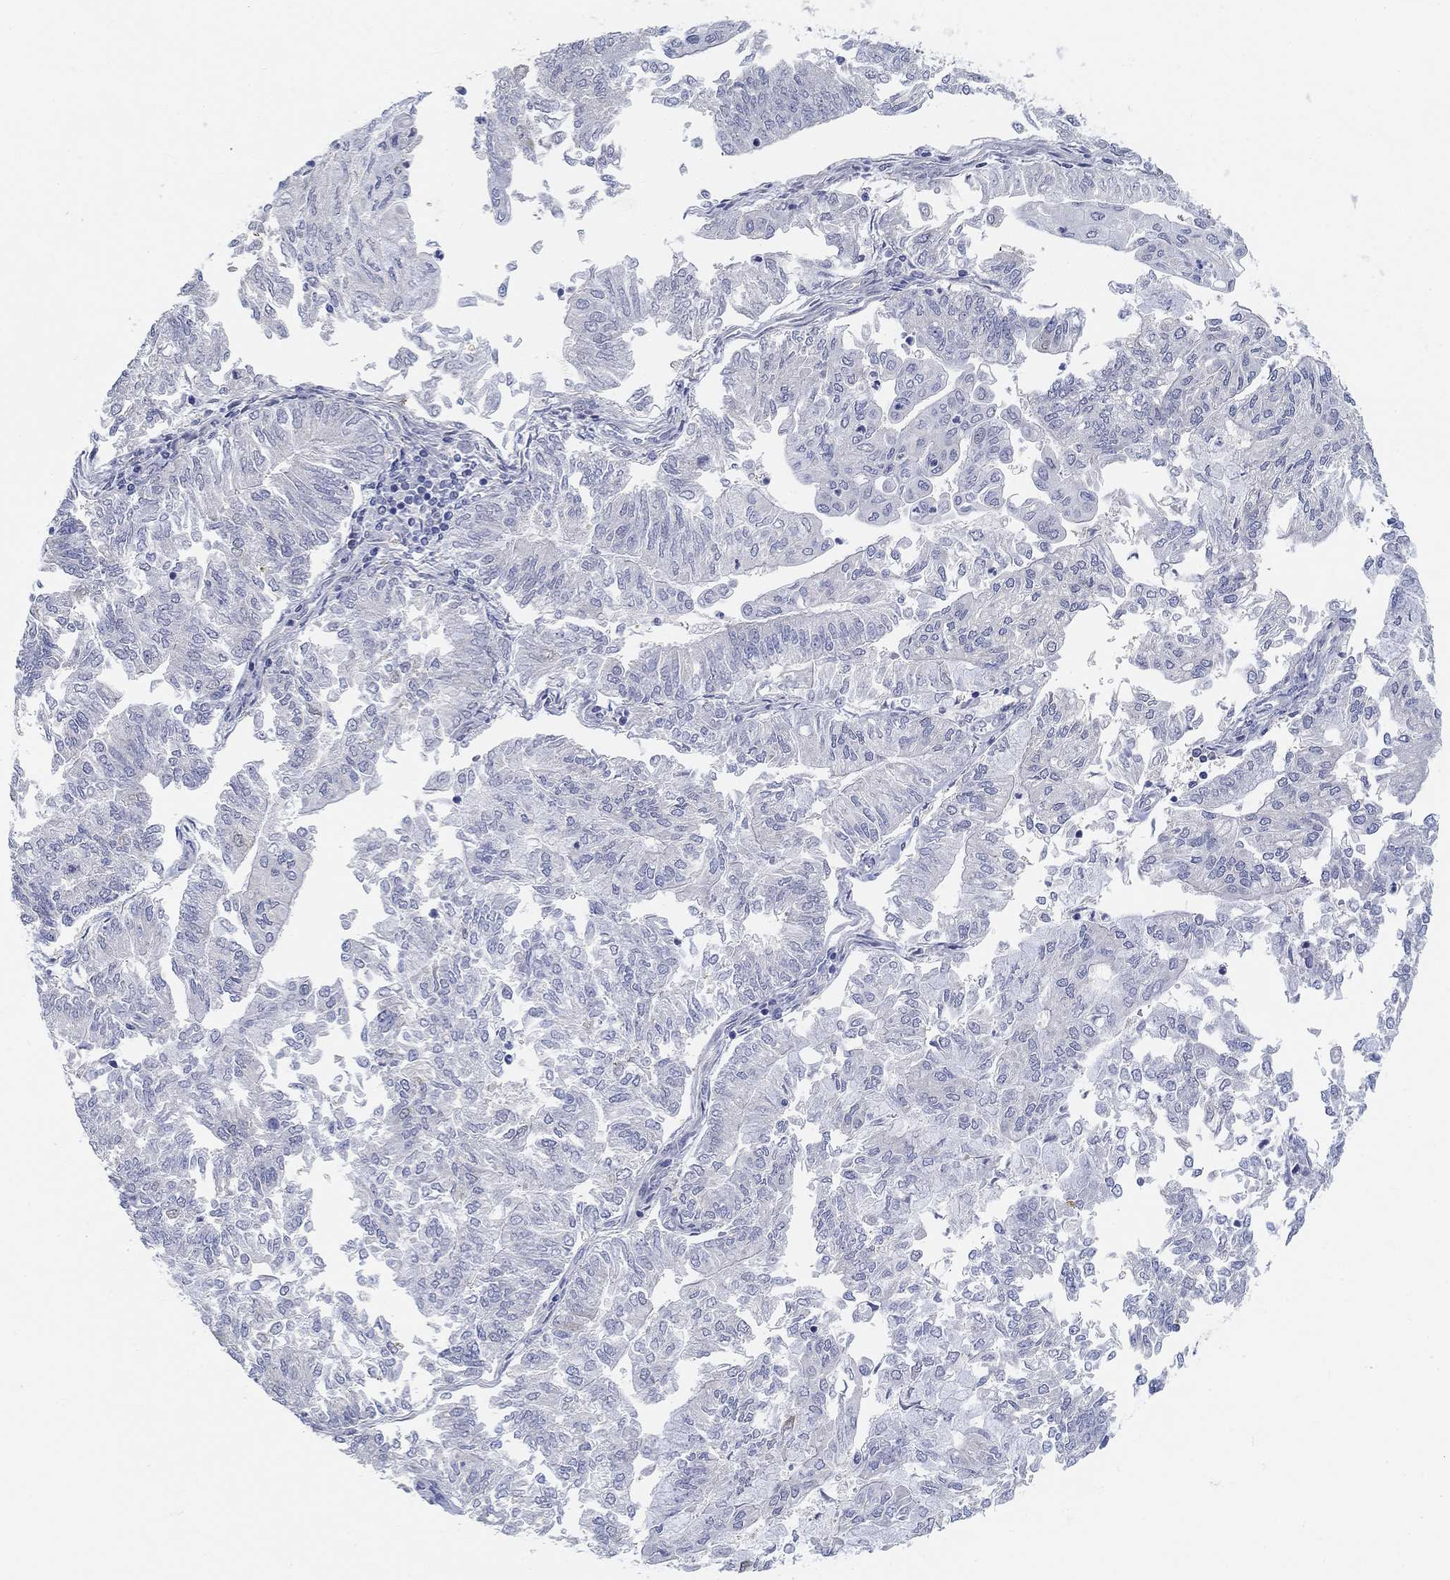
{"staining": {"intensity": "negative", "quantity": "none", "location": "none"}, "tissue": "endometrial cancer", "cell_type": "Tumor cells", "image_type": "cancer", "snomed": [{"axis": "morphology", "description": "Adenocarcinoma, NOS"}, {"axis": "topography", "description": "Endometrium"}], "caption": "High power microscopy micrograph of an IHC photomicrograph of endometrial cancer, revealing no significant expression in tumor cells.", "gene": "SNTG2", "patient": {"sex": "female", "age": 59}}